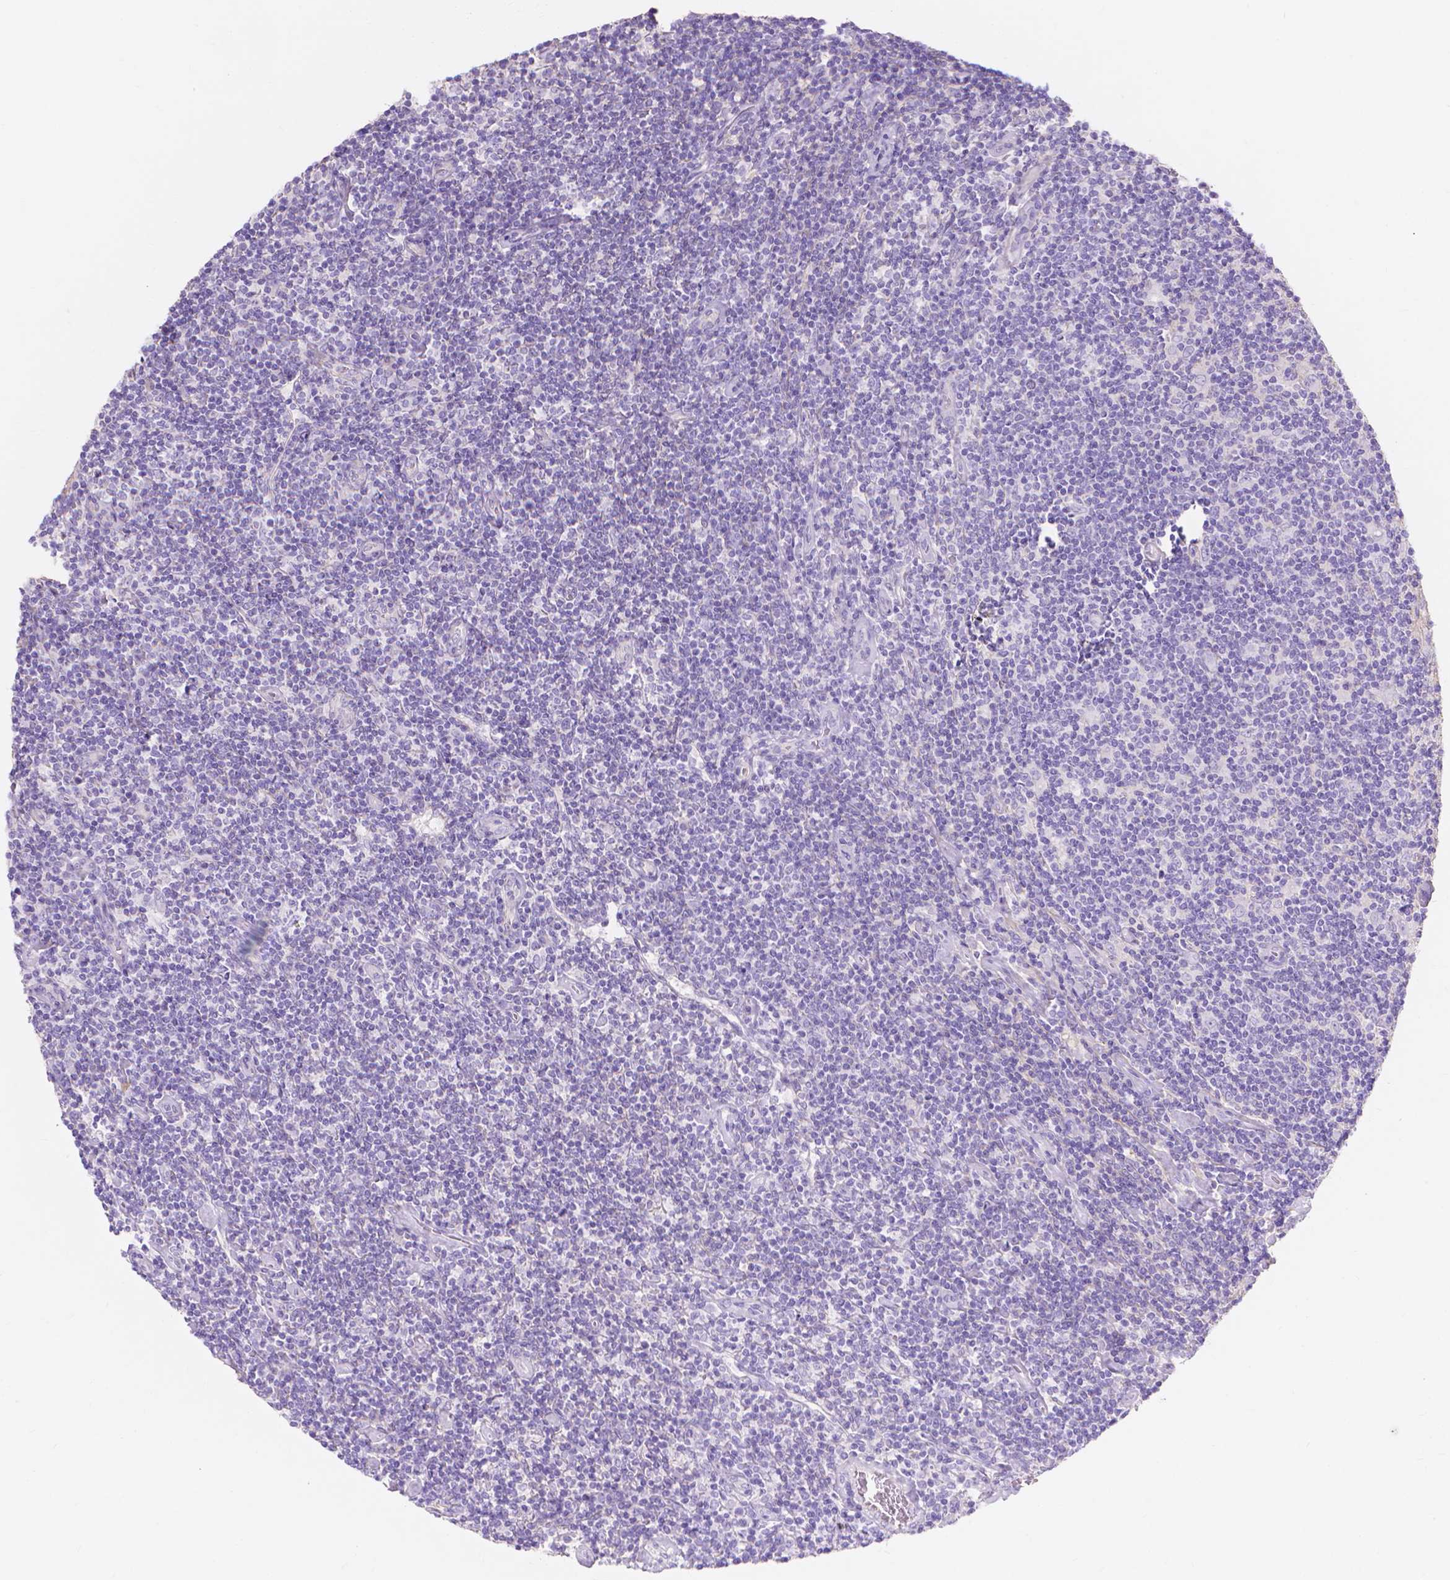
{"staining": {"intensity": "negative", "quantity": "none", "location": "none"}, "tissue": "lymphoma", "cell_type": "Tumor cells", "image_type": "cancer", "snomed": [{"axis": "morphology", "description": "Hodgkin's disease, NOS"}, {"axis": "topography", "description": "Lymph node"}], "caption": "The image demonstrates no staining of tumor cells in lymphoma.", "gene": "MBLAC1", "patient": {"sex": "male", "age": 40}}